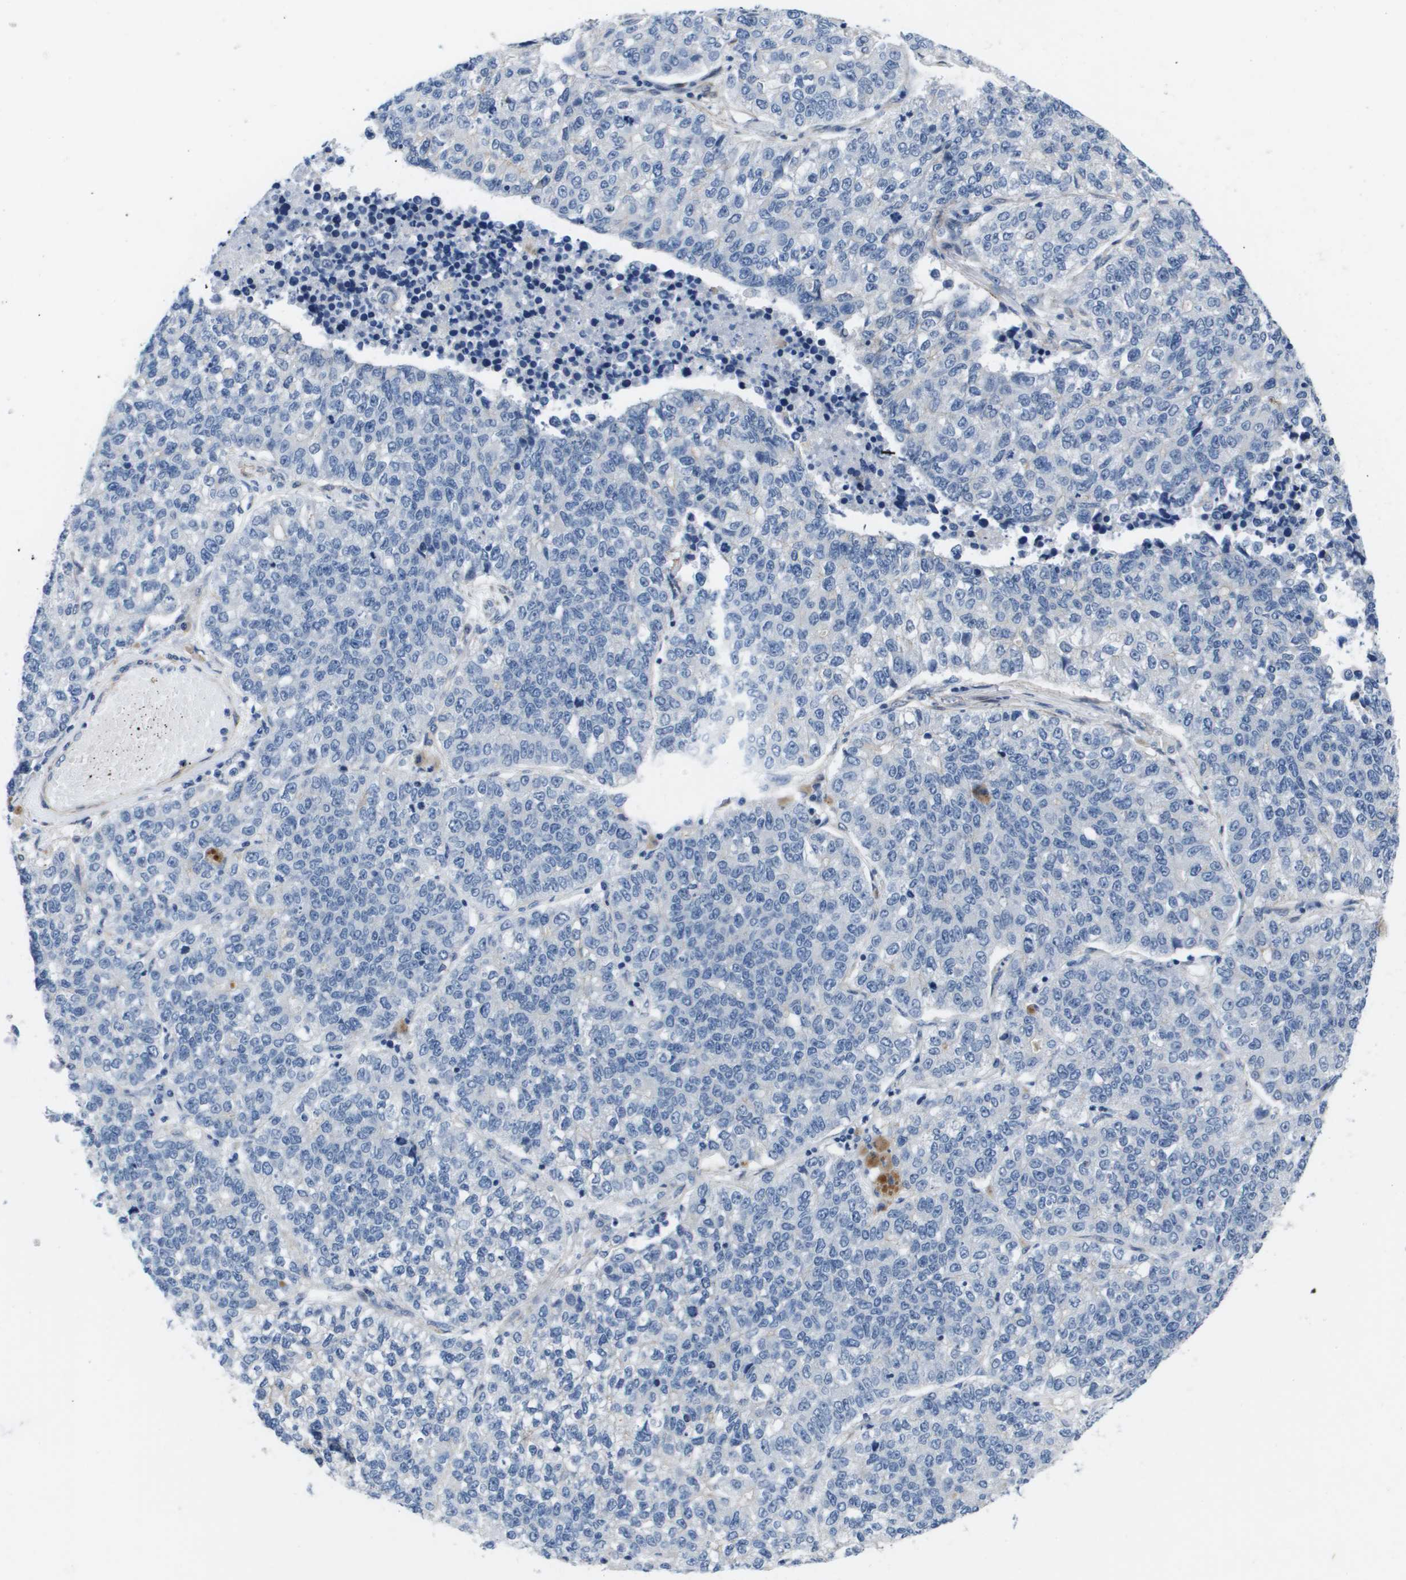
{"staining": {"intensity": "negative", "quantity": "none", "location": "none"}, "tissue": "lung cancer", "cell_type": "Tumor cells", "image_type": "cancer", "snomed": [{"axis": "morphology", "description": "Adenocarcinoma, NOS"}, {"axis": "topography", "description": "Lung"}], "caption": "High magnification brightfield microscopy of lung cancer (adenocarcinoma) stained with DAB (3,3'-diaminobenzidine) (brown) and counterstained with hematoxylin (blue): tumor cells show no significant positivity.", "gene": "LPP", "patient": {"sex": "male", "age": 49}}